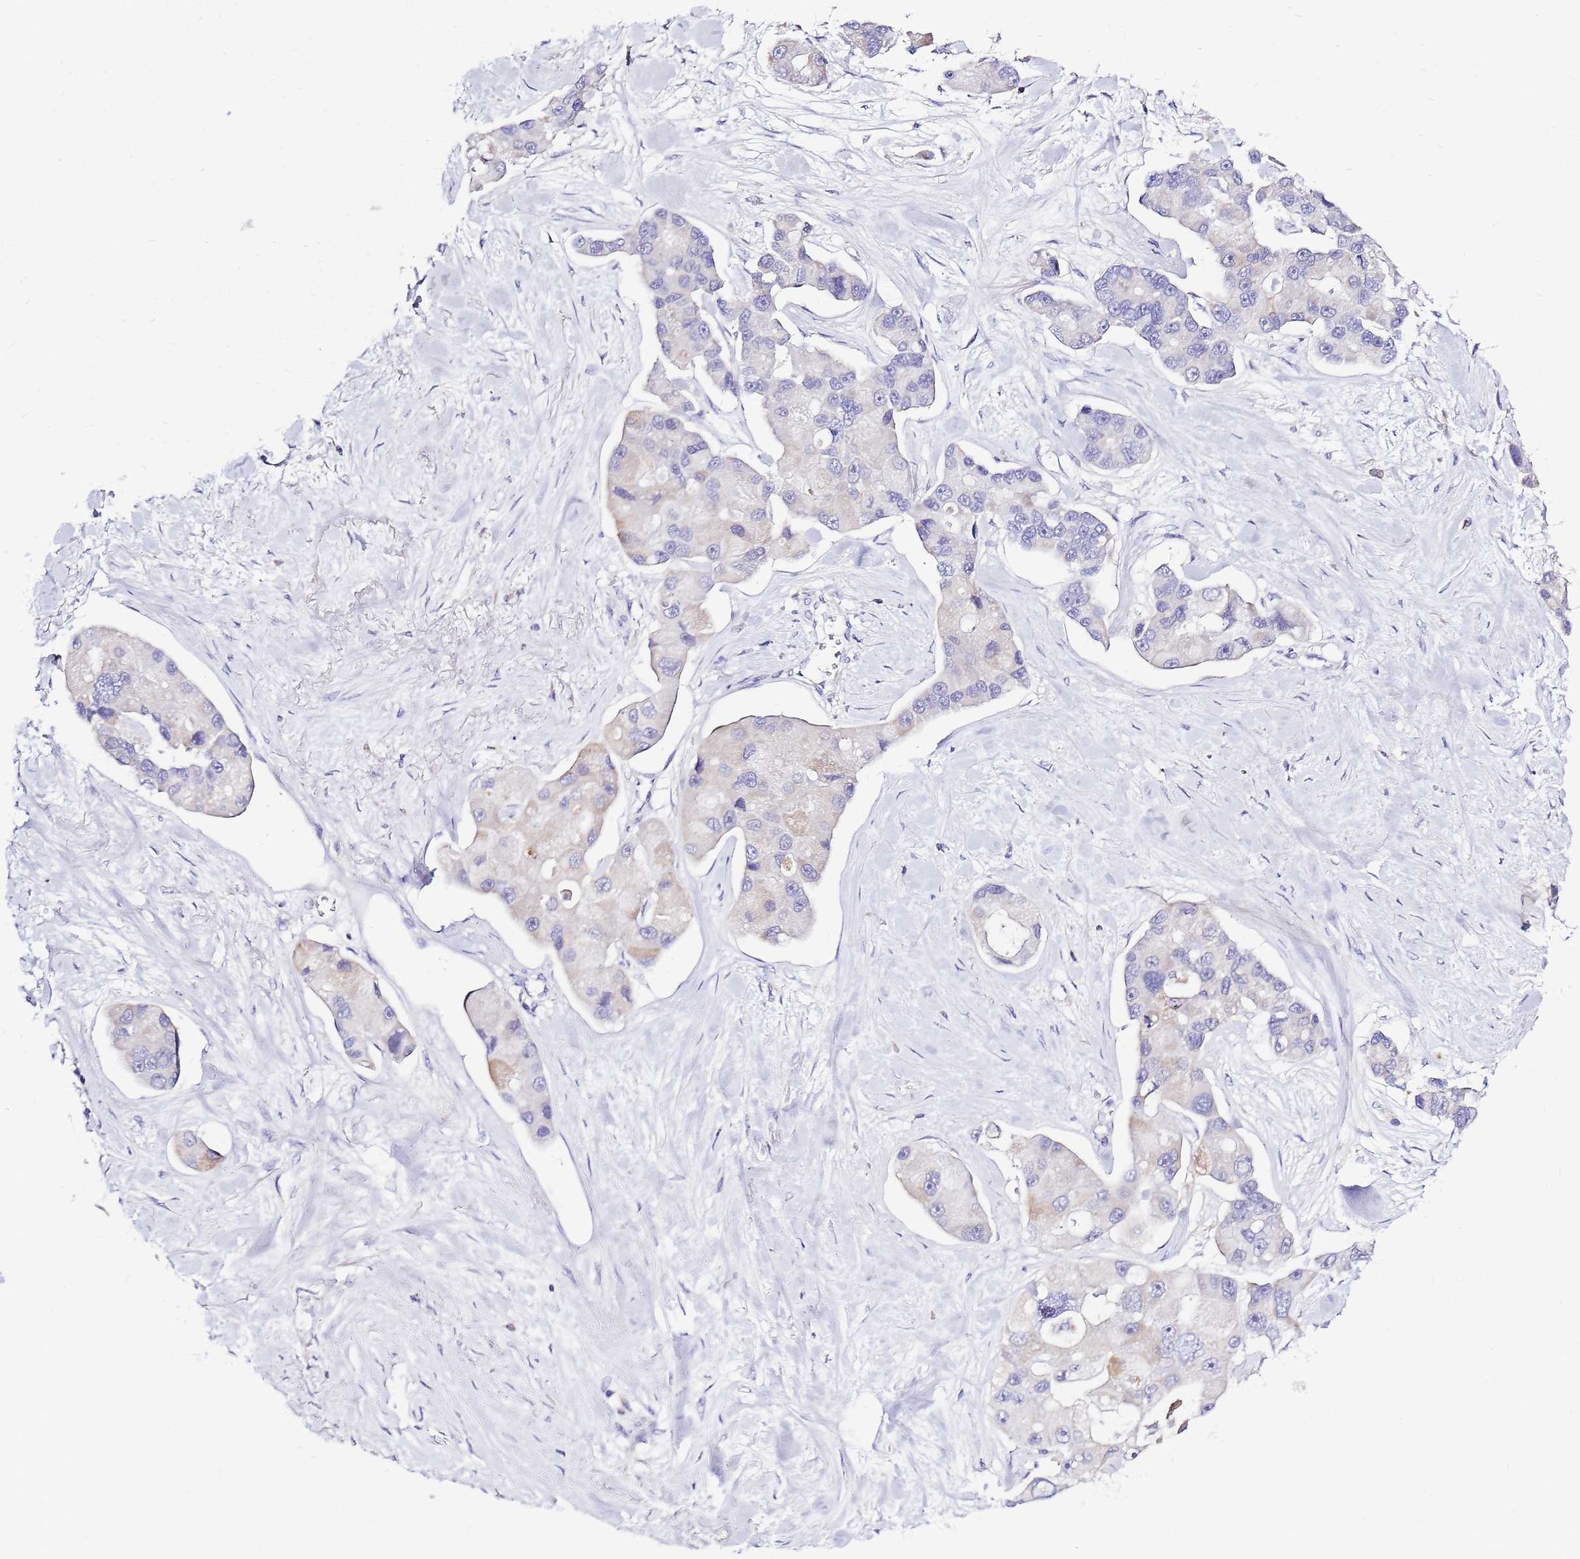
{"staining": {"intensity": "negative", "quantity": "none", "location": "none"}, "tissue": "lung cancer", "cell_type": "Tumor cells", "image_type": "cancer", "snomed": [{"axis": "morphology", "description": "Adenocarcinoma, NOS"}, {"axis": "topography", "description": "Lung"}], "caption": "Immunohistochemical staining of human lung cancer reveals no significant staining in tumor cells.", "gene": "IGF1R", "patient": {"sex": "female", "age": 54}}